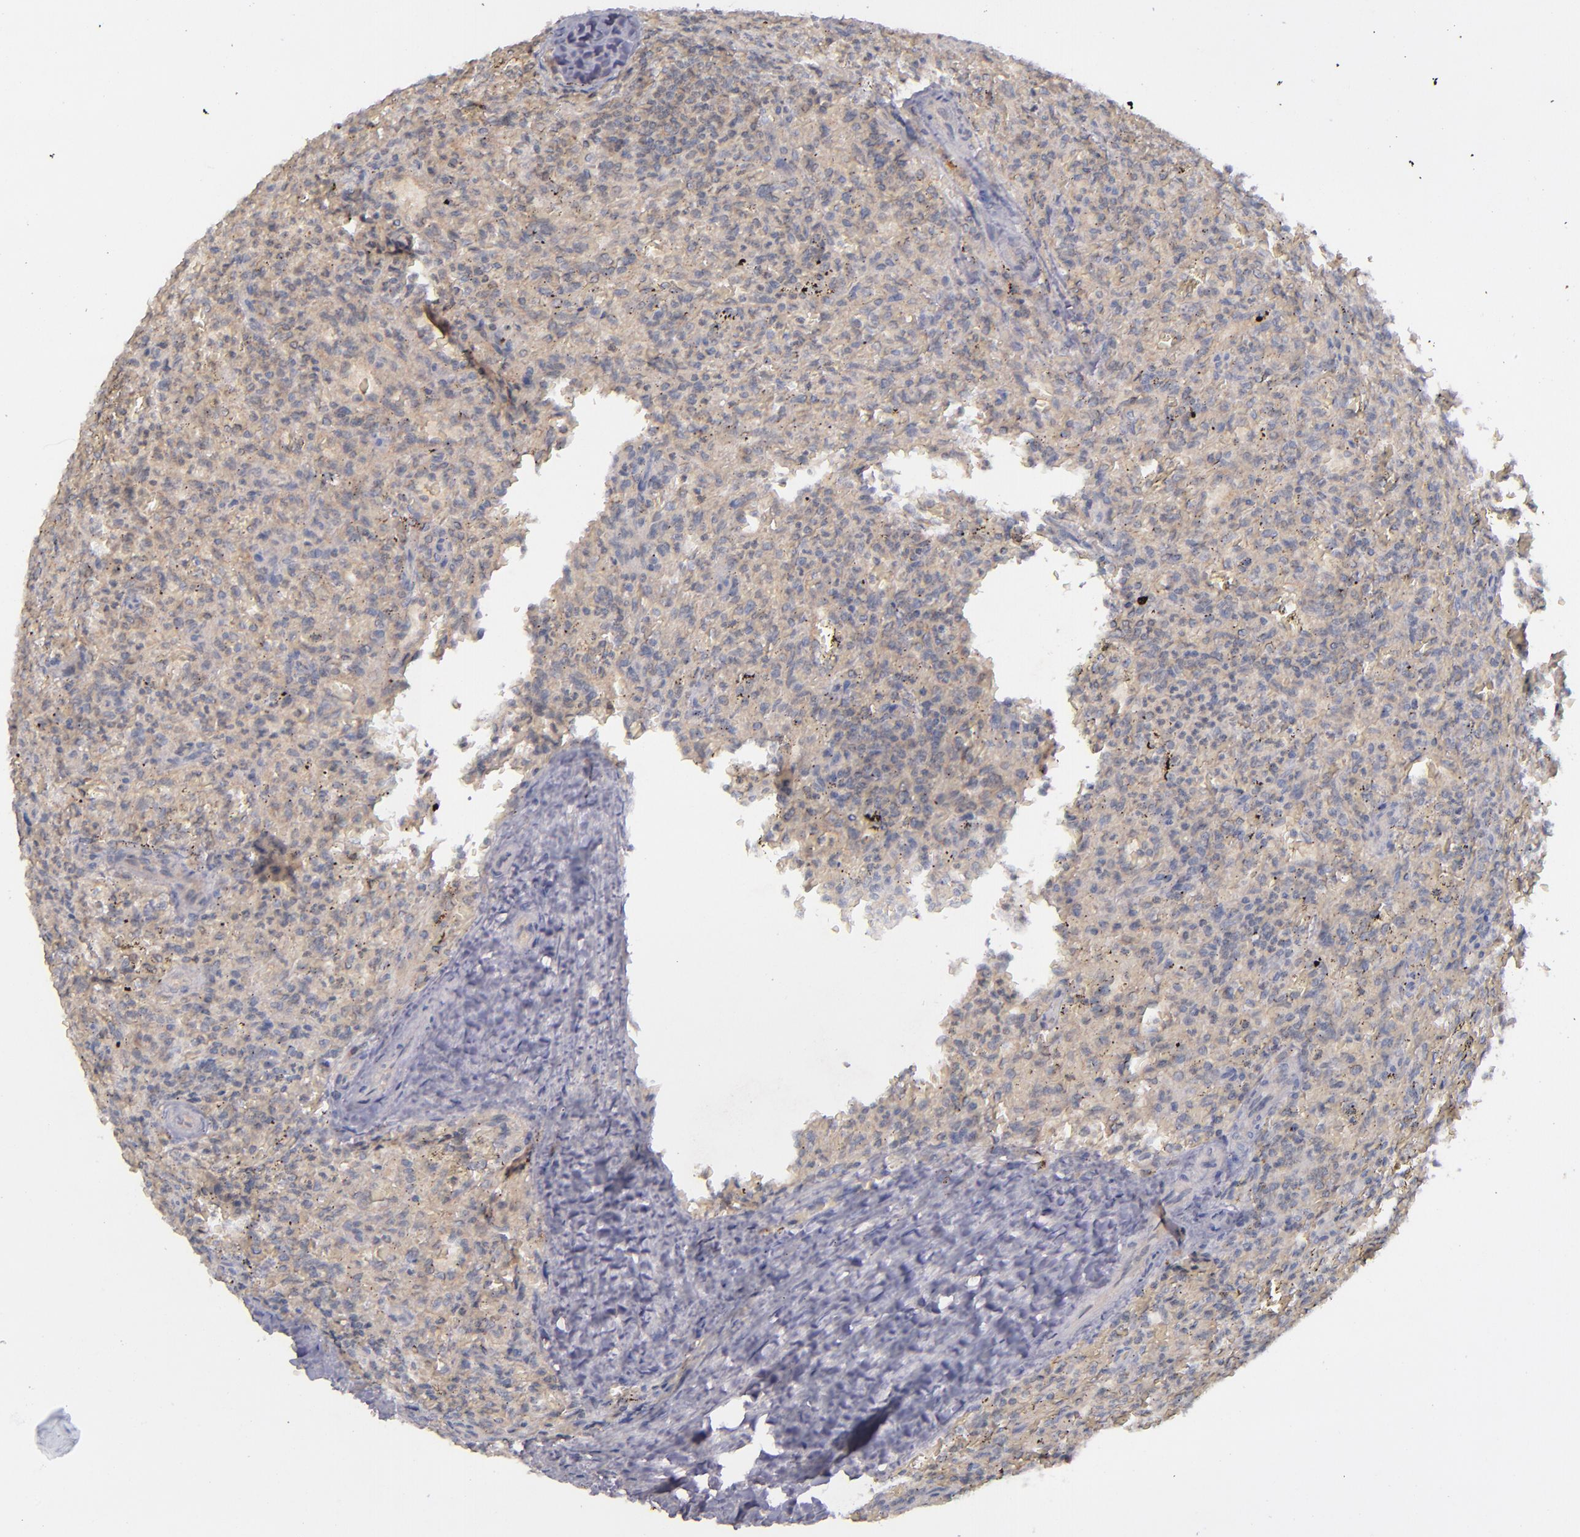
{"staining": {"intensity": "negative", "quantity": "none", "location": "none"}, "tissue": "lymphoma", "cell_type": "Tumor cells", "image_type": "cancer", "snomed": [{"axis": "morphology", "description": "Malignant lymphoma, non-Hodgkin's type, Low grade"}, {"axis": "topography", "description": "Spleen"}], "caption": "High magnification brightfield microscopy of malignant lymphoma, non-Hodgkin's type (low-grade) stained with DAB (3,3'-diaminobenzidine) (brown) and counterstained with hematoxylin (blue): tumor cells show no significant positivity.", "gene": "TSC2", "patient": {"sex": "female", "age": 64}}